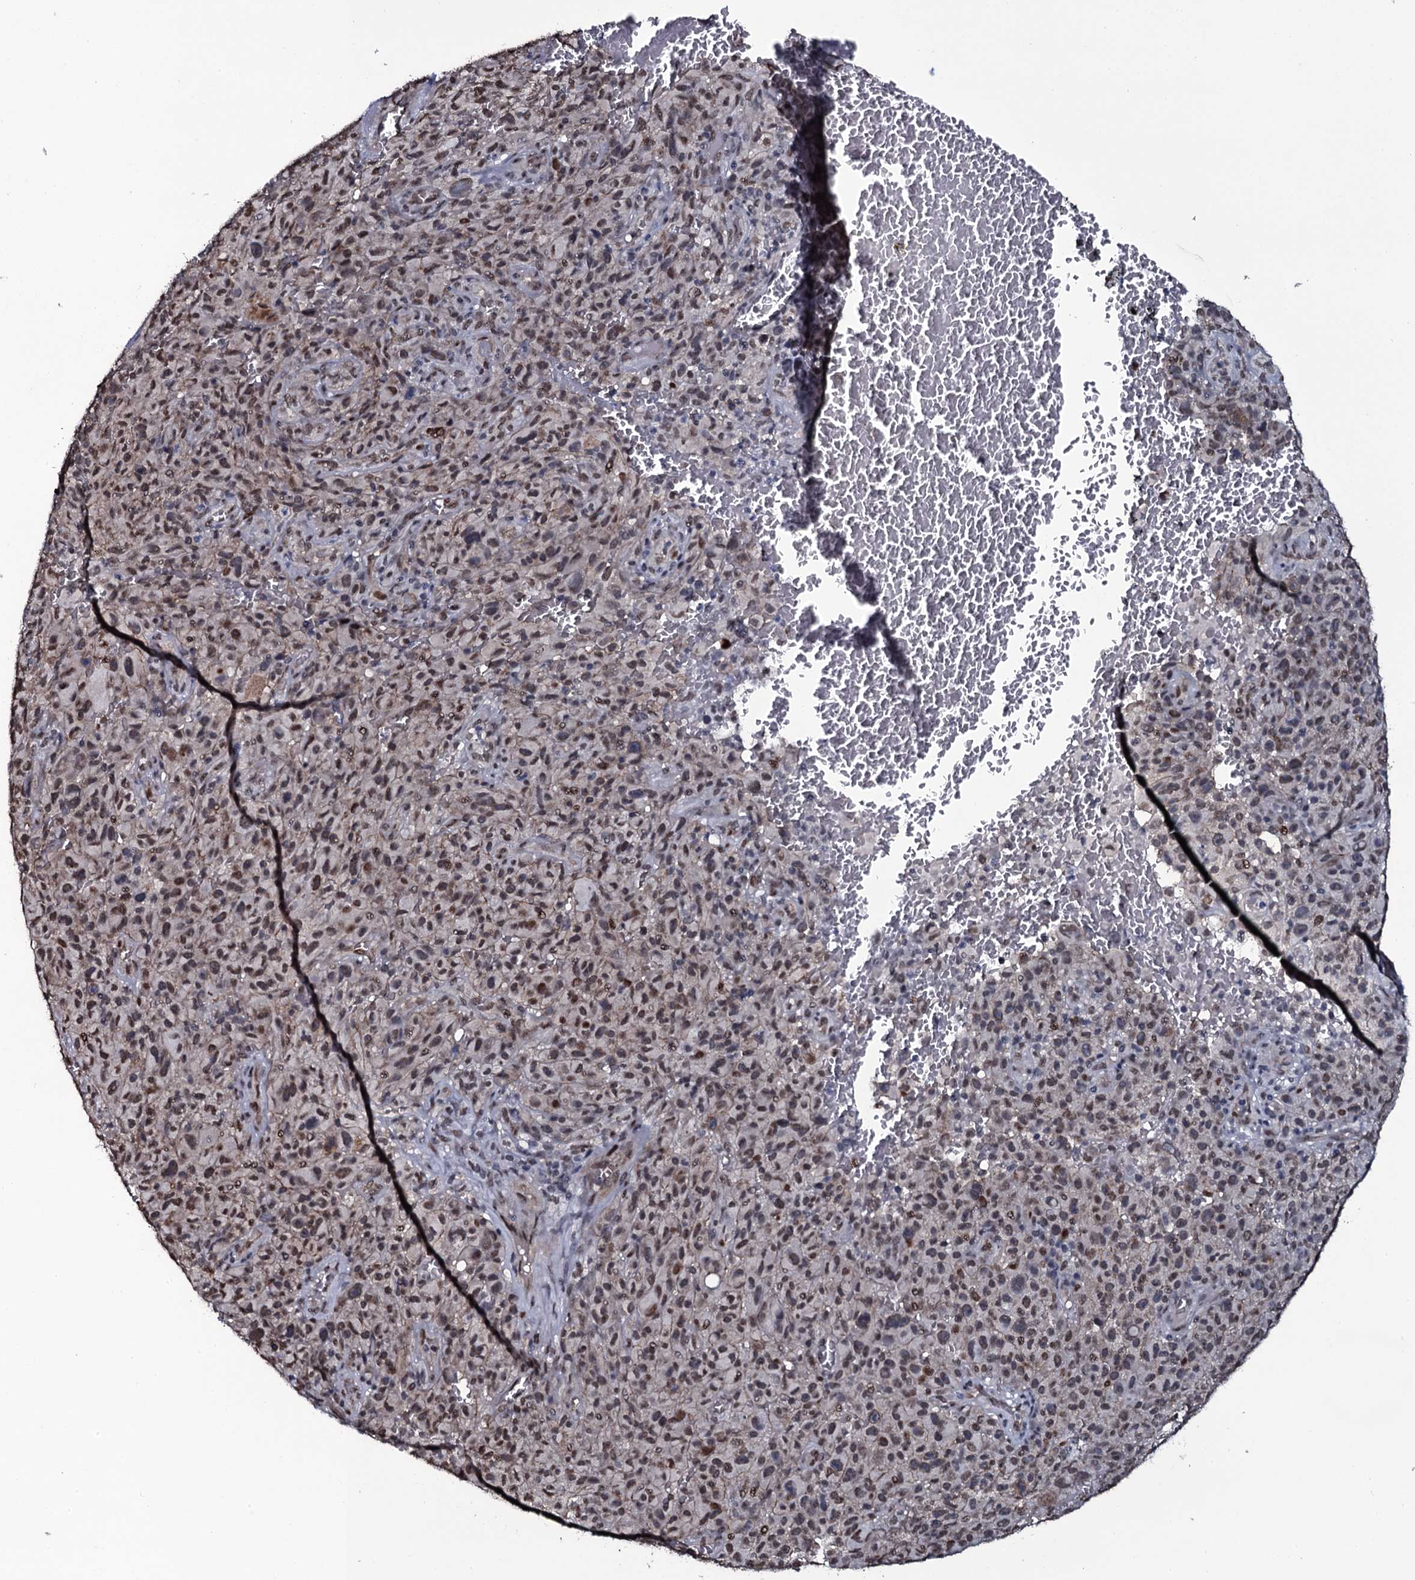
{"staining": {"intensity": "moderate", "quantity": ">75%", "location": "nuclear"}, "tissue": "melanoma", "cell_type": "Tumor cells", "image_type": "cancer", "snomed": [{"axis": "morphology", "description": "Malignant melanoma, NOS"}, {"axis": "topography", "description": "Skin"}], "caption": "DAB immunohistochemical staining of human melanoma shows moderate nuclear protein positivity in about >75% of tumor cells.", "gene": "SH2D4B", "patient": {"sex": "female", "age": 82}}